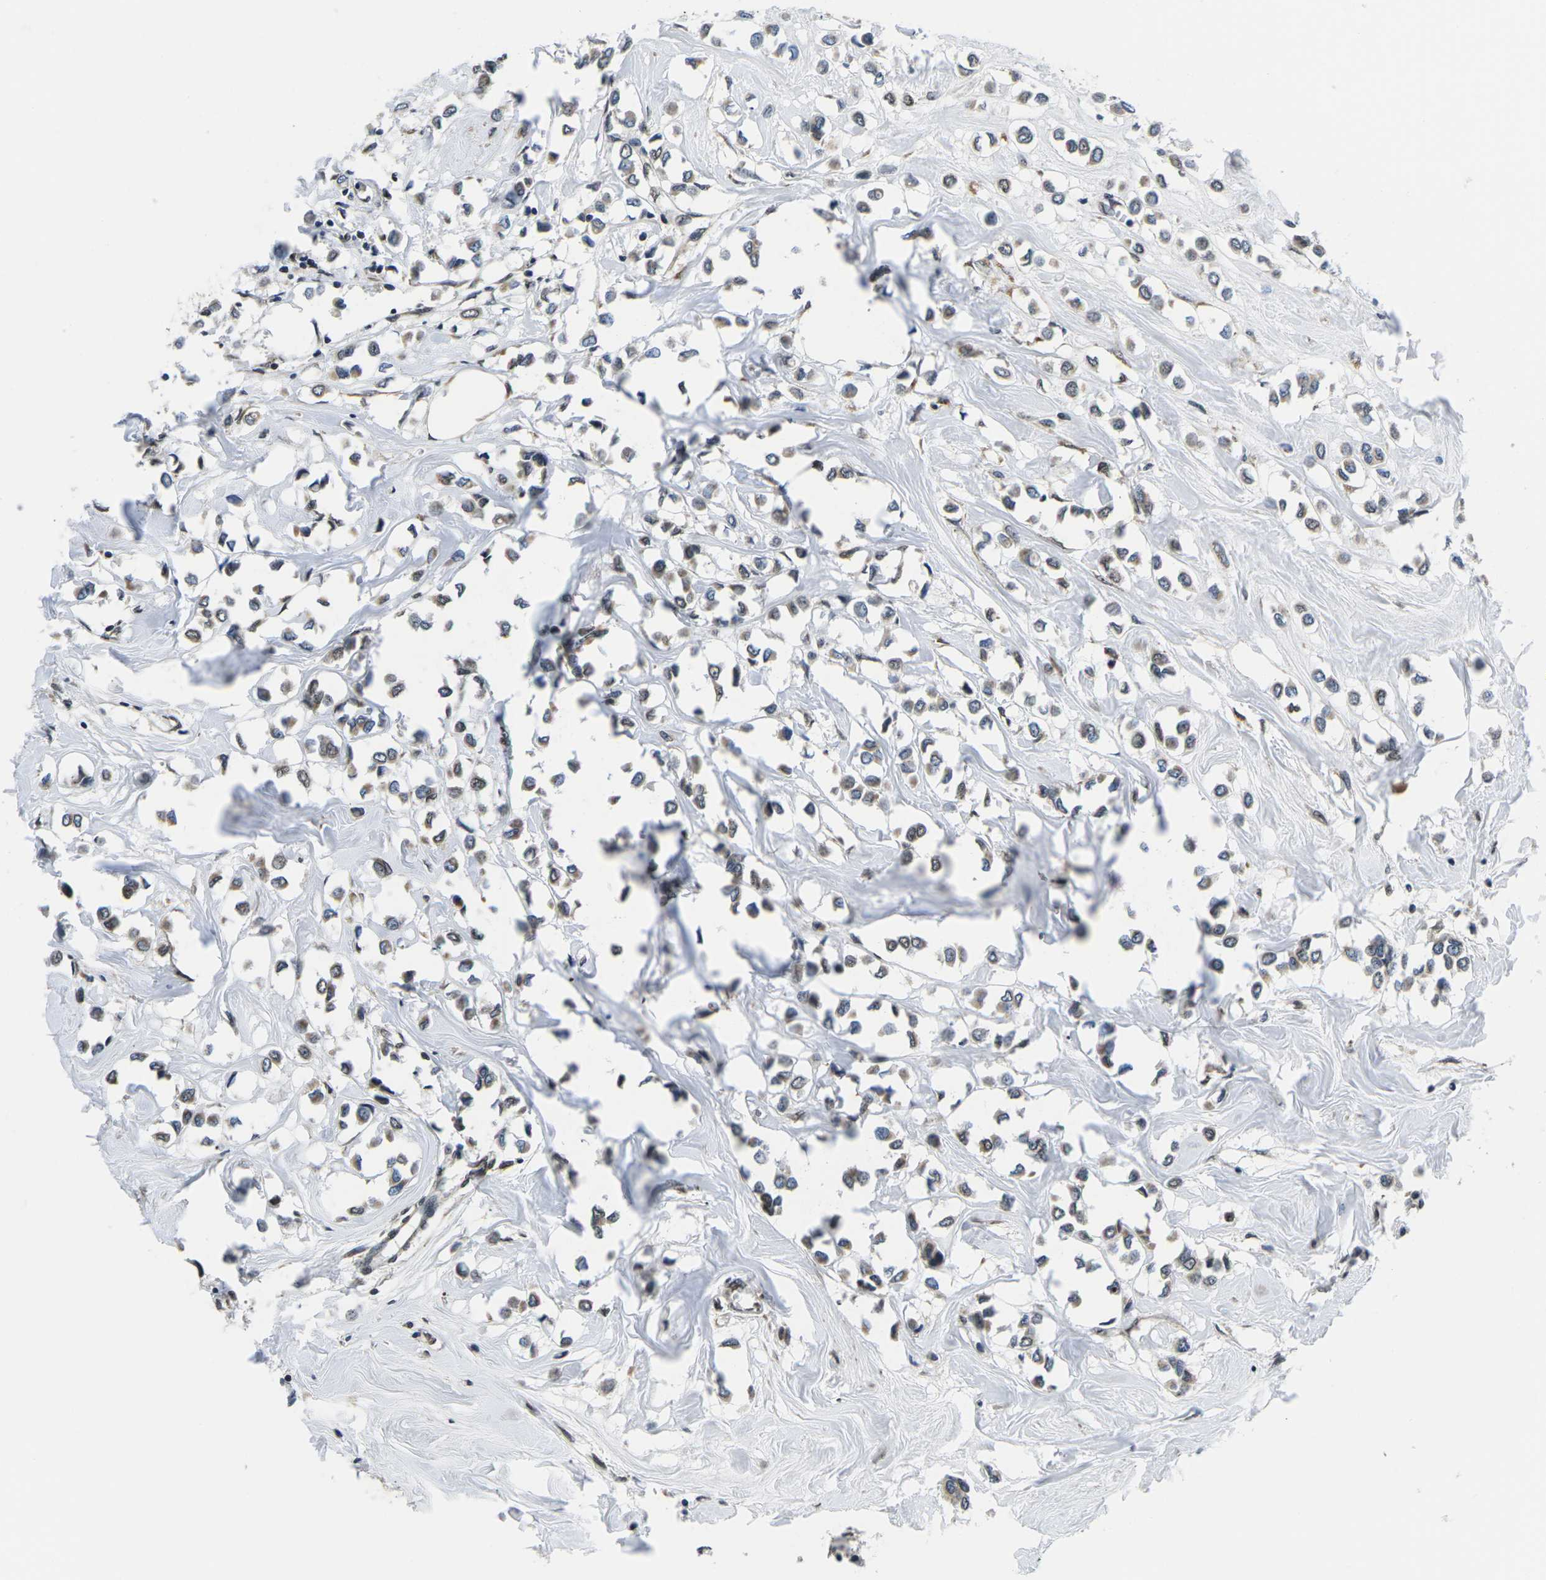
{"staining": {"intensity": "weak", "quantity": "25%-75%", "location": "cytoplasmic/membranous,nuclear"}, "tissue": "breast cancer", "cell_type": "Tumor cells", "image_type": "cancer", "snomed": [{"axis": "morphology", "description": "Lobular carcinoma"}, {"axis": "topography", "description": "Breast"}], "caption": "IHC (DAB (3,3'-diaminobenzidine)) staining of breast cancer displays weak cytoplasmic/membranous and nuclear protein expression in about 25%-75% of tumor cells. (Brightfield microscopy of DAB IHC at high magnification).", "gene": "CCNE1", "patient": {"sex": "female", "age": 51}}